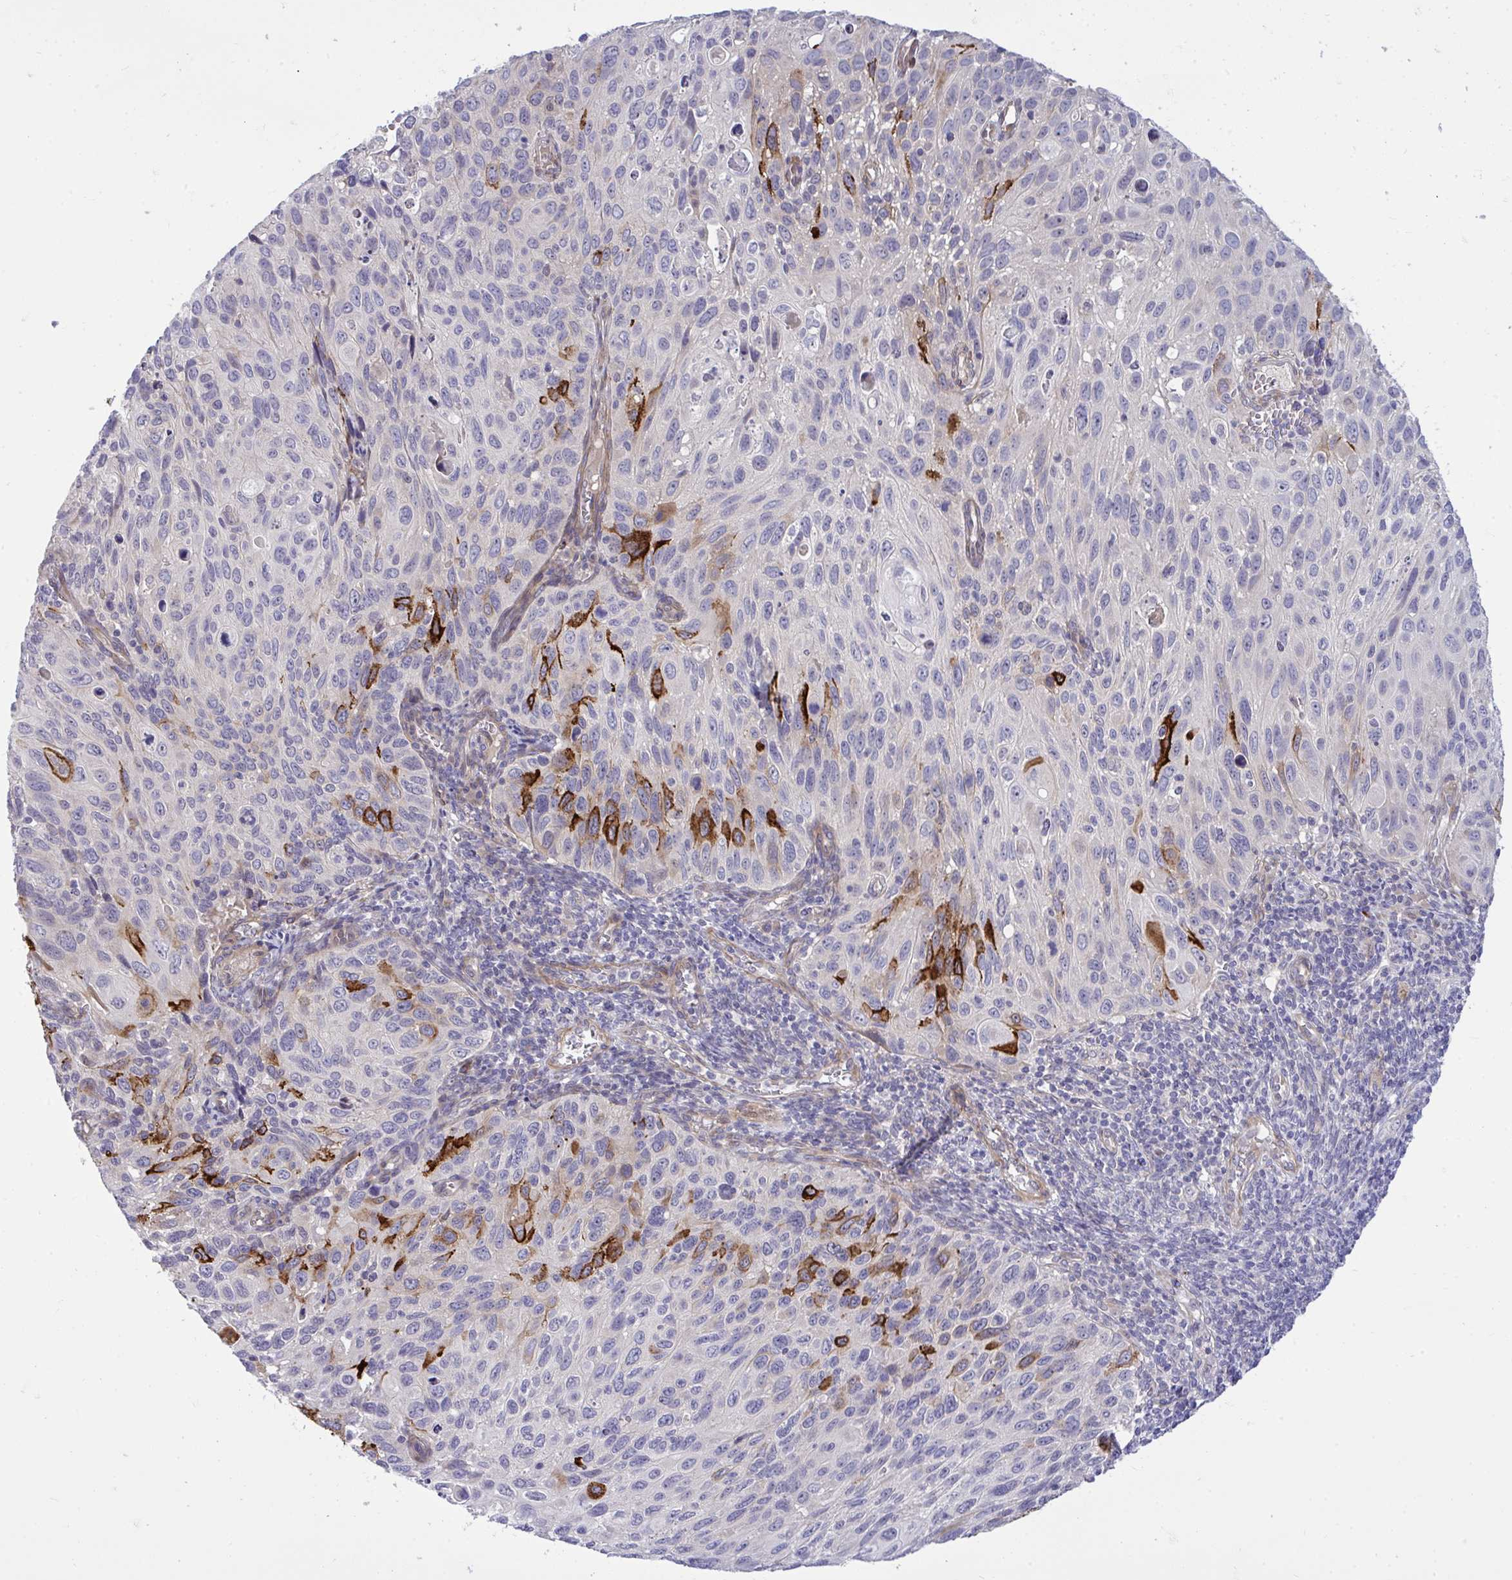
{"staining": {"intensity": "strong", "quantity": "<25%", "location": "cytoplasmic/membranous"}, "tissue": "cervical cancer", "cell_type": "Tumor cells", "image_type": "cancer", "snomed": [{"axis": "morphology", "description": "Squamous cell carcinoma, NOS"}, {"axis": "topography", "description": "Cervix"}], "caption": "Human cervical cancer (squamous cell carcinoma) stained with a protein marker shows strong staining in tumor cells.", "gene": "HMBOX1", "patient": {"sex": "female", "age": 70}}